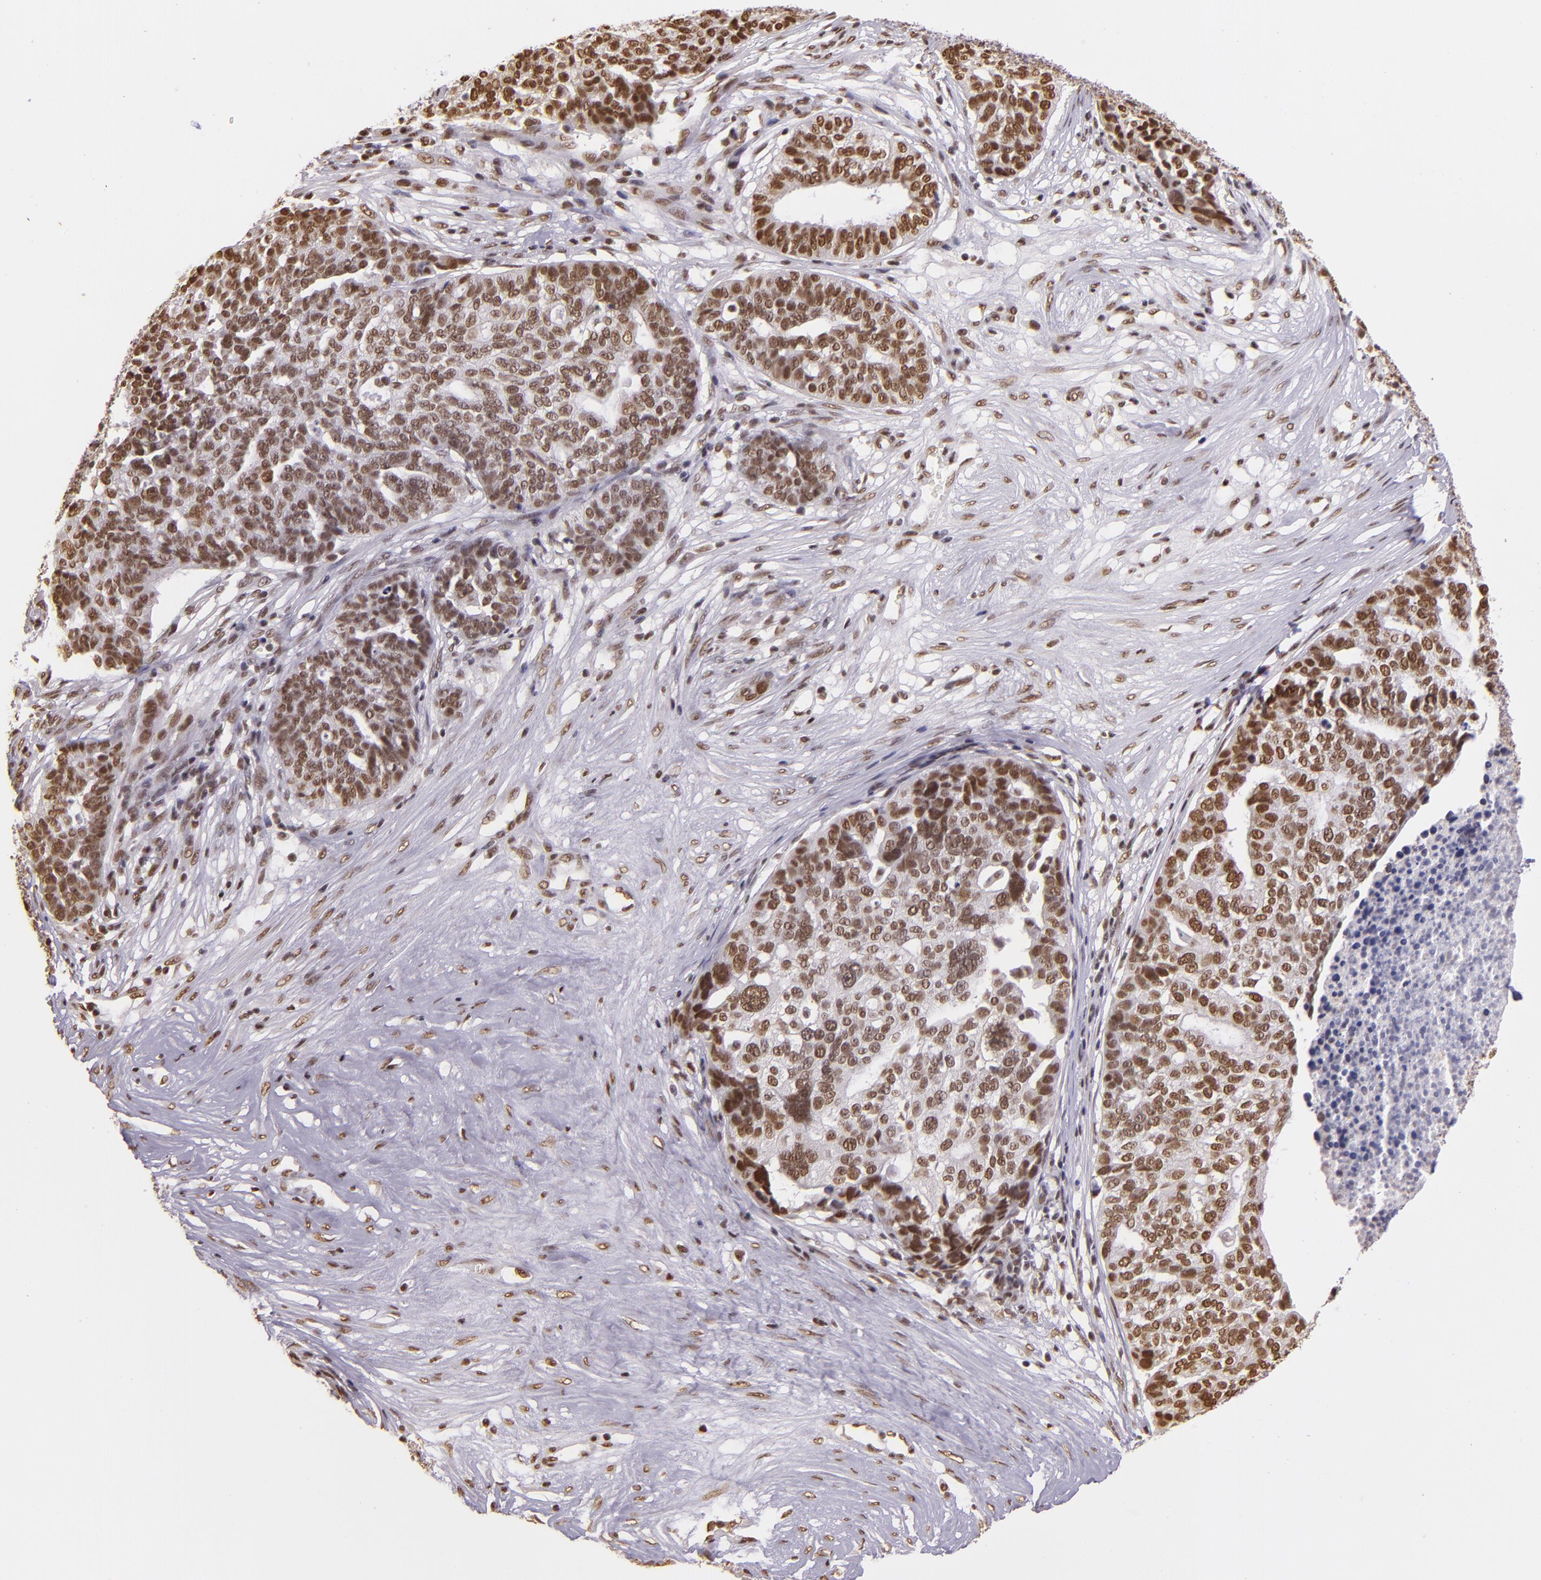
{"staining": {"intensity": "moderate", "quantity": ">75%", "location": "nuclear"}, "tissue": "ovarian cancer", "cell_type": "Tumor cells", "image_type": "cancer", "snomed": [{"axis": "morphology", "description": "Cystadenocarcinoma, serous, NOS"}, {"axis": "topography", "description": "Ovary"}], "caption": "Human serous cystadenocarcinoma (ovarian) stained with a protein marker exhibits moderate staining in tumor cells.", "gene": "USF1", "patient": {"sex": "female", "age": 59}}